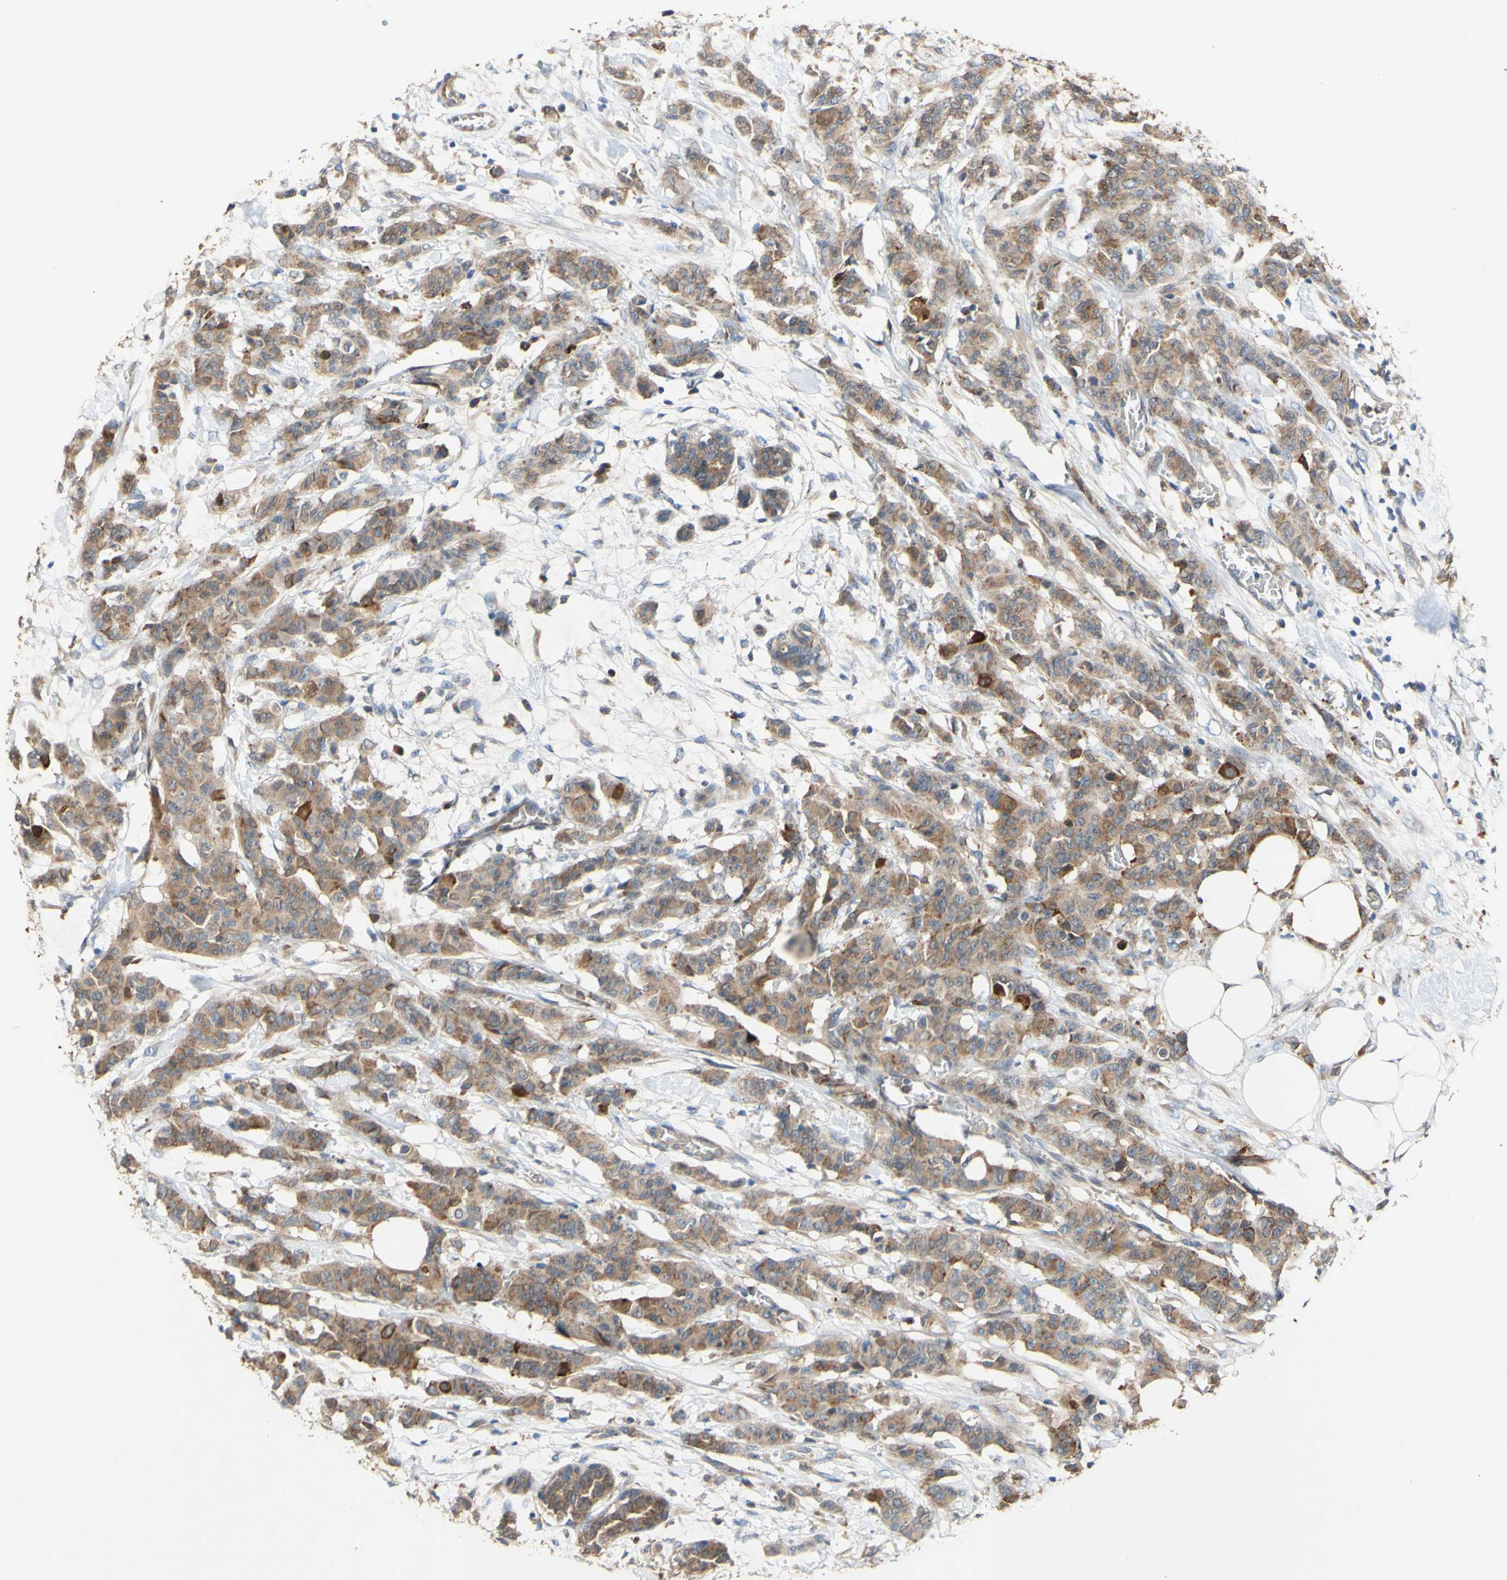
{"staining": {"intensity": "moderate", "quantity": ">75%", "location": "cytoplasmic/membranous"}, "tissue": "breast cancer", "cell_type": "Tumor cells", "image_type": "cancer", "snomed": [{"axis": "morphology", "description": "Normal tissue, NOS"}, {"axis": "morphology", "description": "Duct carcinoma"}, {"axis": "topography", "description": "Breast"}], "caption": "Approximately >75% of tumor cells in invasive ductal carcinoma (breast) reveal moderate cytoplasmic/membranous protein positivity as visualized by brown immunohistochemical staining.", "gene": "PDGFB", "patient": {"sex": "female", "age": 40}}